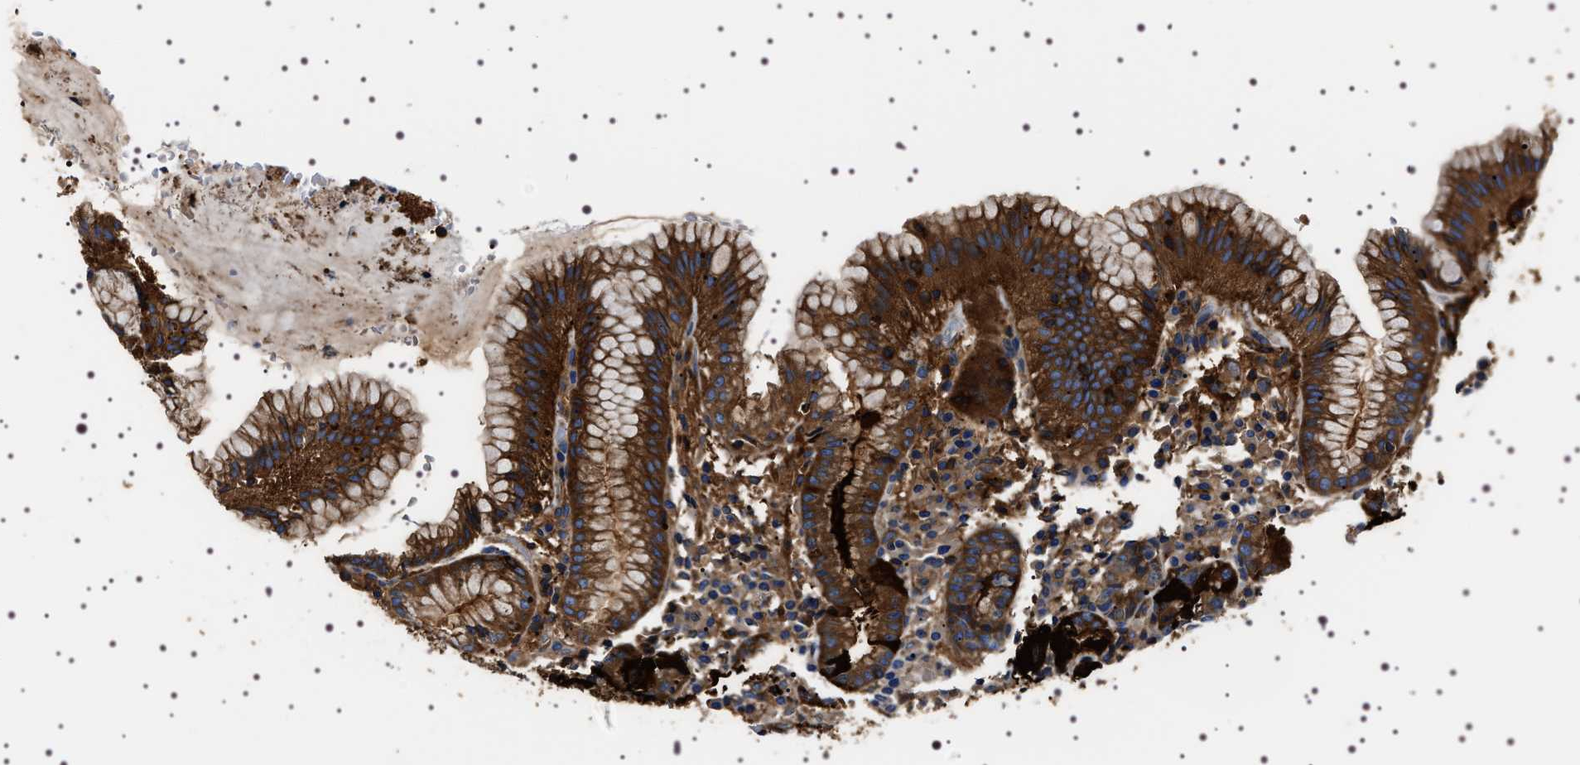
{"staining": {"intensity": "moderate", "quantity": ">75%", "location": "cytoplasmic/membranous"}, "tissue": "stomach", "cell_type": "Glandular cells", "image_type": "normal", "snomed": [{"axis": "morphology", "description": "Normal tissue, NOS"}, {"axis": "topography", "description": "Stomach"}, {"axis": "topography", "description": "Stomach, lower"}], "caption": "Immunohistochemical staining of unremarkable stomach shows >75% levels of moderate cytoplasmic/membranous protein positivity in about >75% of glandular cells.", "gene": "WDR1", "patient": {"sex": "female", "age": 75}}